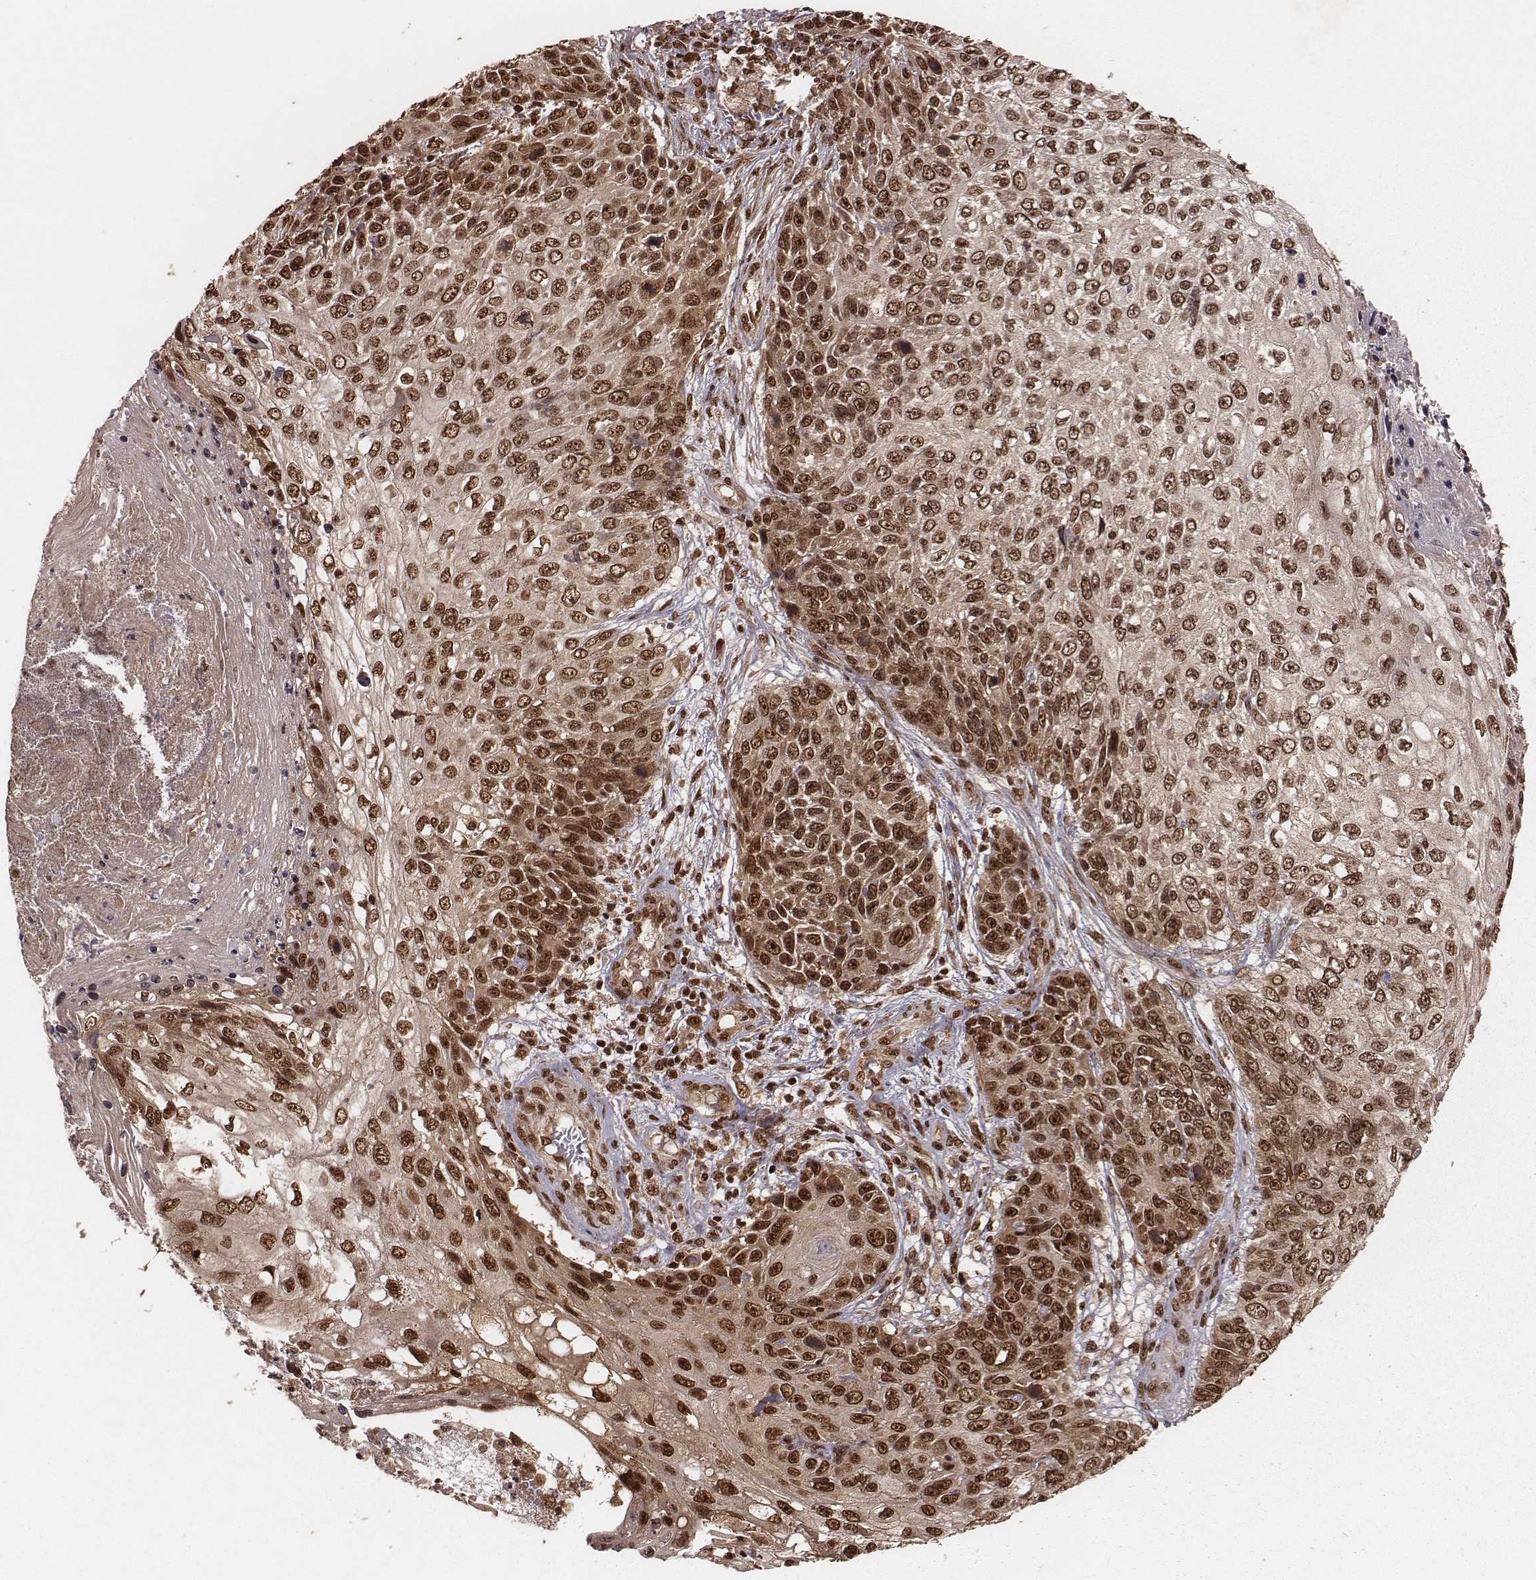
{"staining": {"intensity": "strong", "quantity": ">75%", "location": "cytoplasmic/membranous,nuclear"}, "tissue": "skin cancer", "cell_type": "Tumor cells", "image_type": "cancer", "snomed": [{"axis": "morphology", "description": "Squamous cell carcinoma, NOS"}, {"axis": "topography", "description": "Skin"}], "caption": "Brown immunohistochemical staining in skin cancer (squamous cell carcinoma) exhibits strong cytoplasmic/membranous and nuclear positivity in approximately >75% of tumor cells.", "gene": "NFX1", "patient": {"sex": "male", "age": 92}}